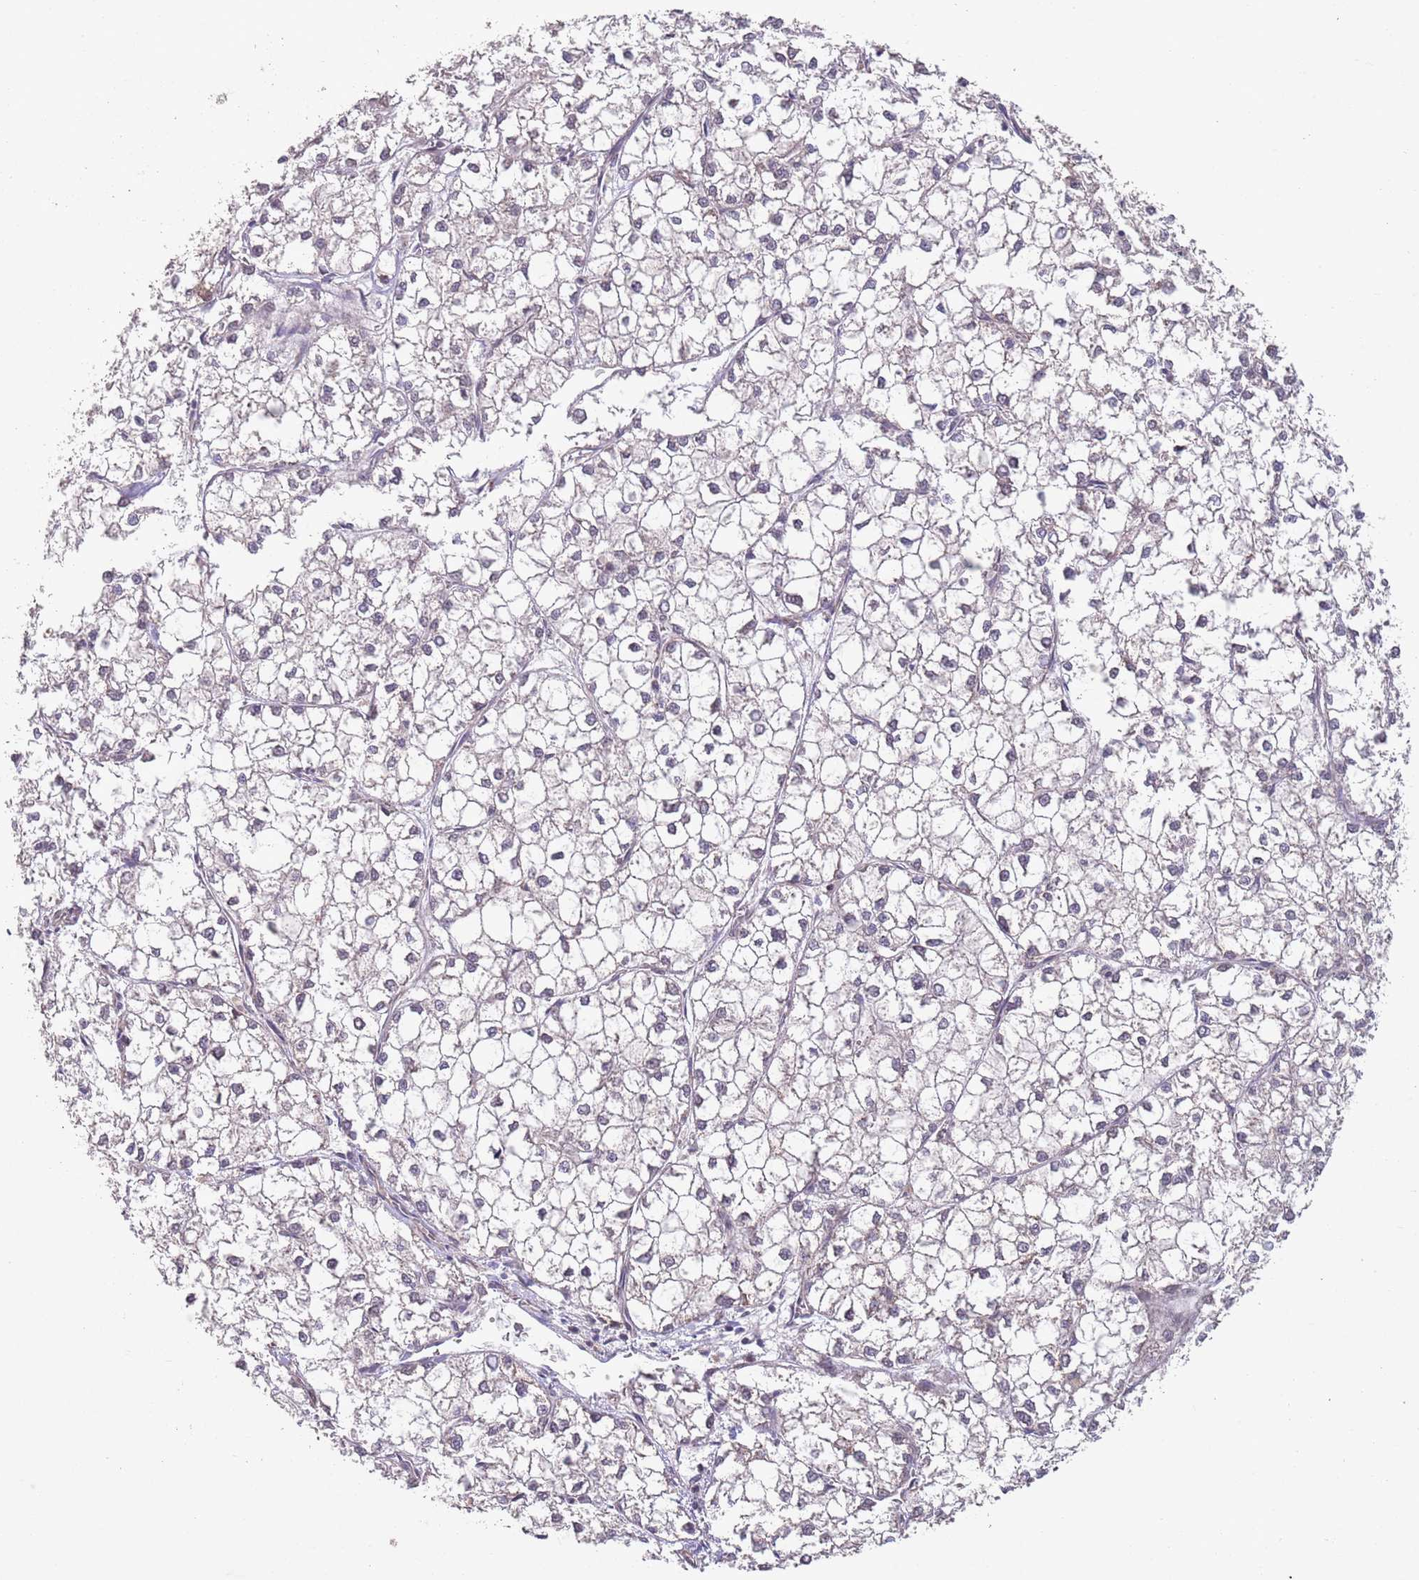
{"staining": {"intensity": "negative", "quantity": "none", "location": "none"}, "tissue": "liver cancer", "cell_type": "Tumor cells", "image_type": "cancer", "snomed": [{"axis": "morphology", "description": "Carcinoma, Hepatocellular, NOS"}, {"axis": "topography", "description": "Liver"}], "caption": "High power microscopy micrograph of an immunohistochemistry (IHC) image of liver cancer (hepatocellular carcinoma), revealing no significant expression in tumor cells.", "gene": "CHD9", "patient": {"sex": "female", "age": 43}}